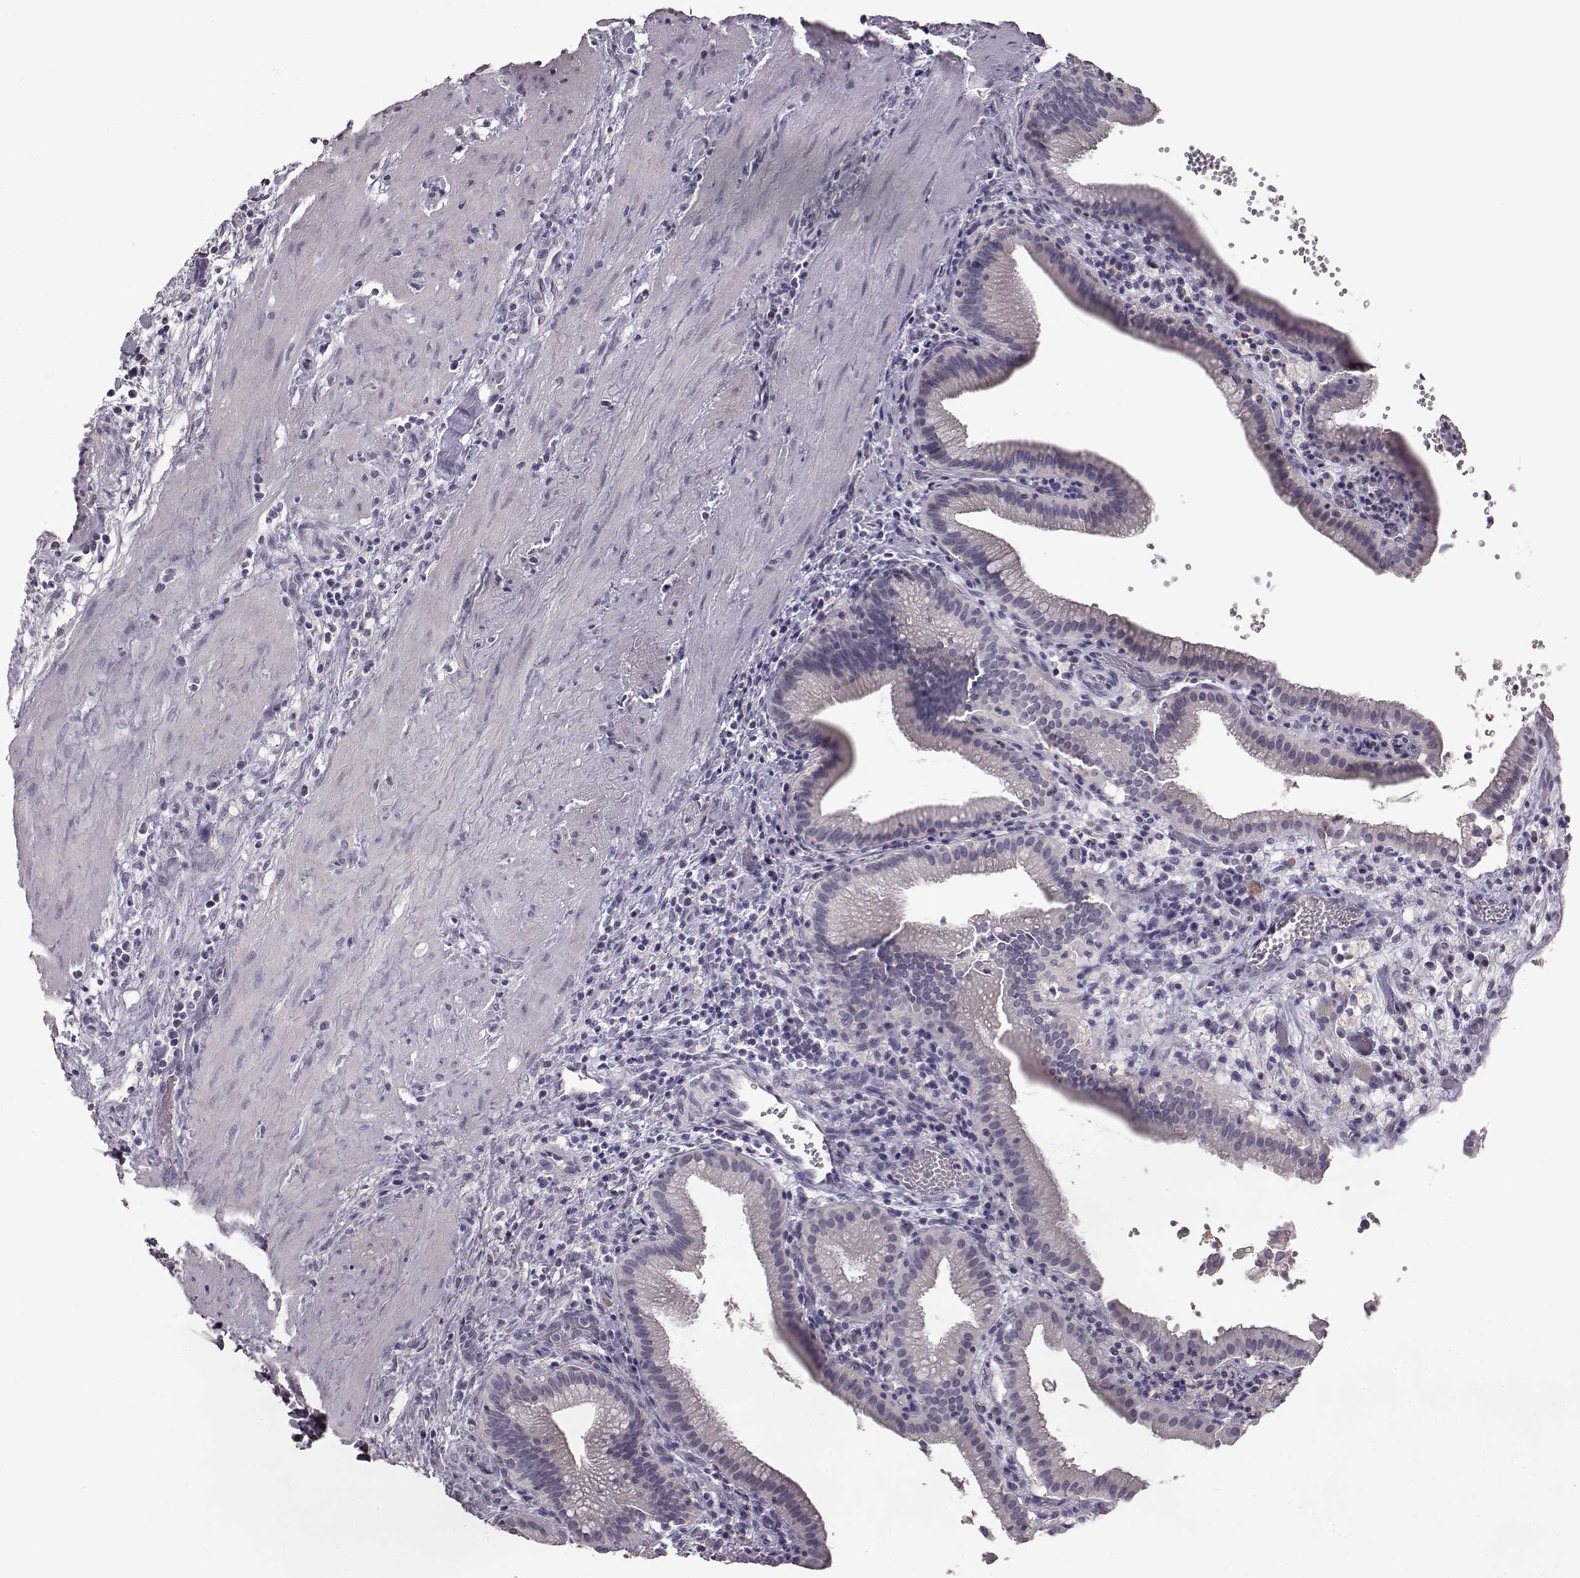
{"staining": {"intensity": "negative", "quantity": "none", "location": "none"}, "tissue": "gallbladder", "cell_type": "Glandular cells", "image_type": "normal", "snomed": [{"axis": "morphology", "description": "Normal tissue, NOS"}, {"axis": "topography", "description": "Gallbladder"}], "caption": "Immunohistochemical staining of unremarkable human gallbladder exhibits no significant staining in glandular cells. (Brightfield microscopy of DAB immunohistochemistry (IHC) at high magnification).", "gene": "SPAG17", "patient": {"sex": "male", "age": 42}}